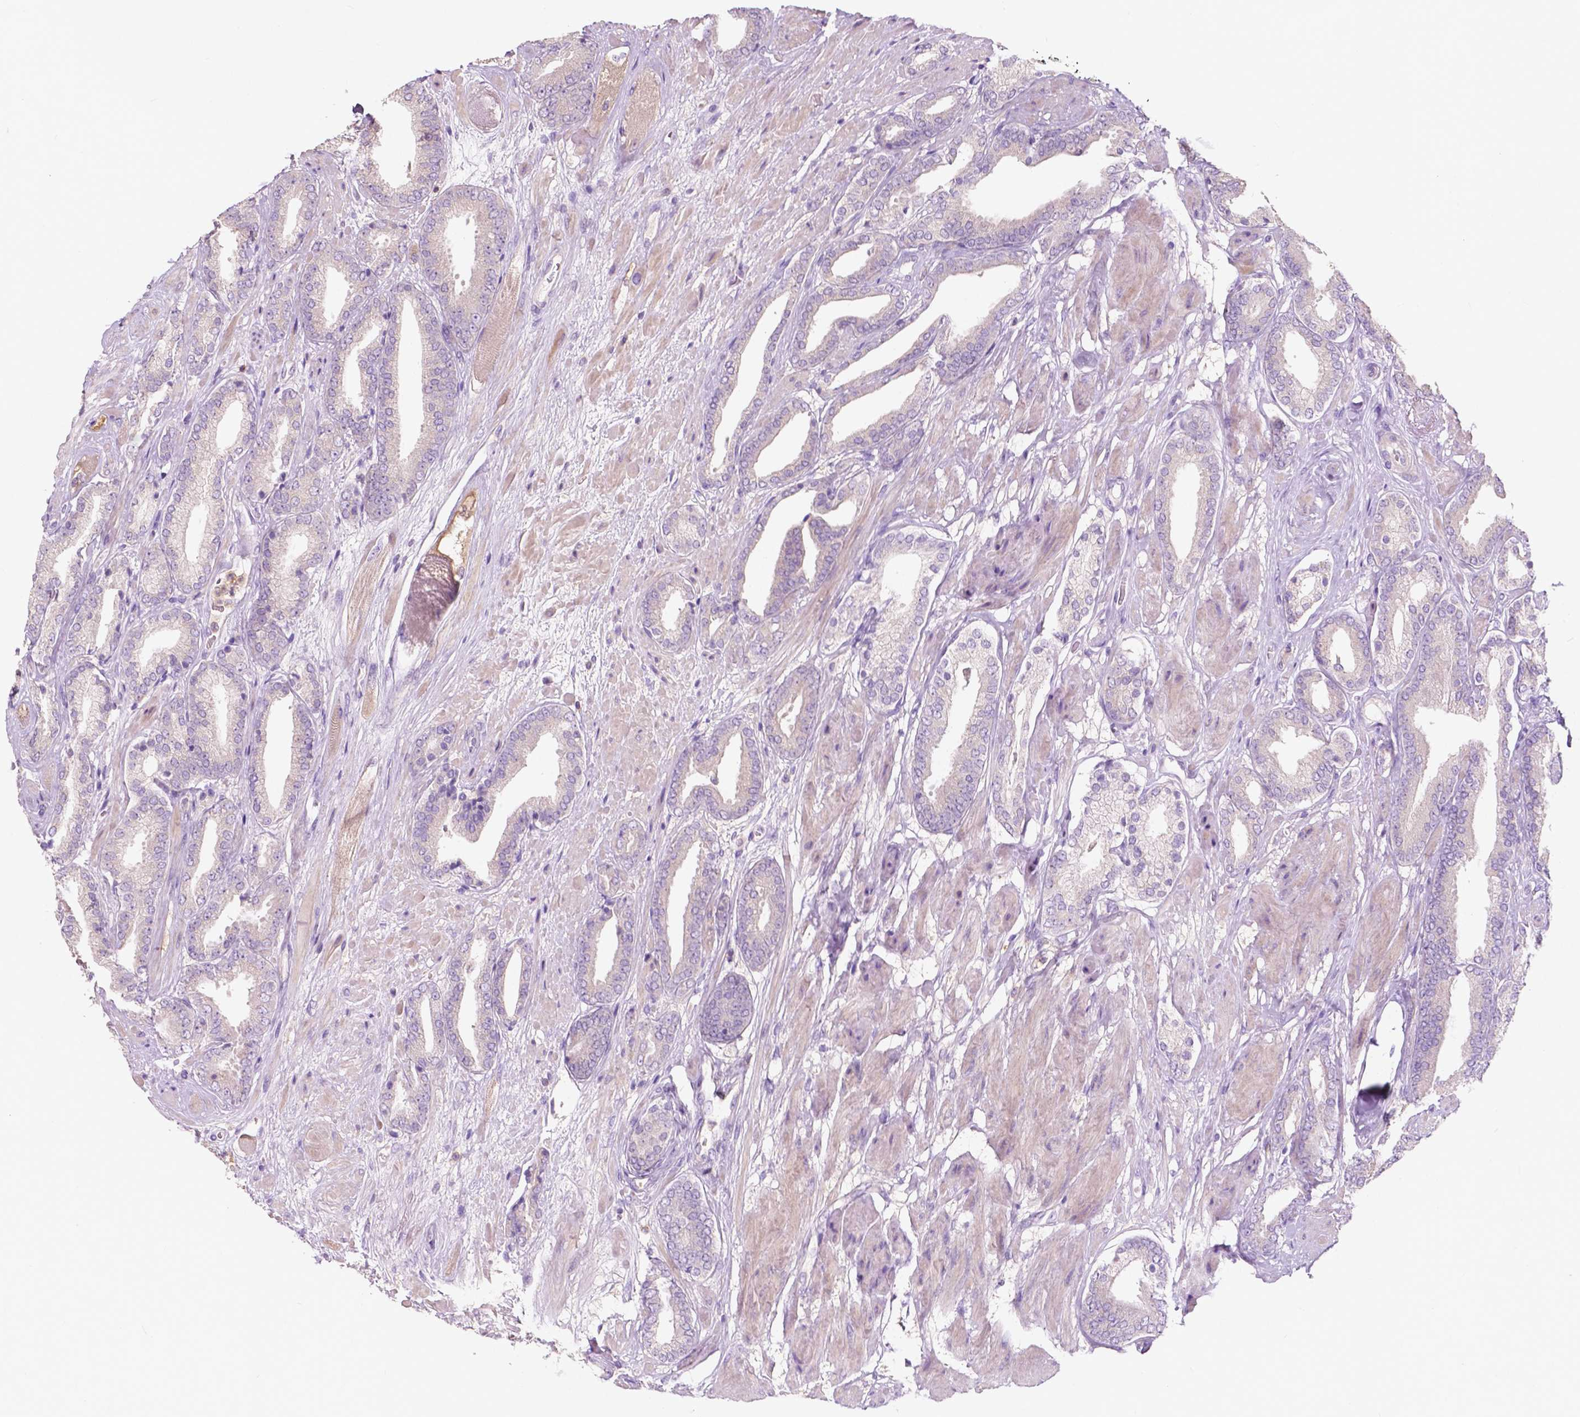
{"staining": {"intensity": "negative", "quantity": "none", "location": "none"}, "tissue": "prostate cancer", "cell_type": "Tumor cells", "image_type": "cancer", "snomed": [{"axis": "morphology", "description": "Adenocarcinoma, High grade"}, {"axis": "topography", "description": "Prostate"}], "caption": "Prostate cancer (high-grade adenocarcinoma) was stained to show a protein in brown. There is no significant positivity in tumor cells. Nuclei are stained in blue.", "gene": "SEMA4A", "patient": {"sex": "male", "age": 56}}